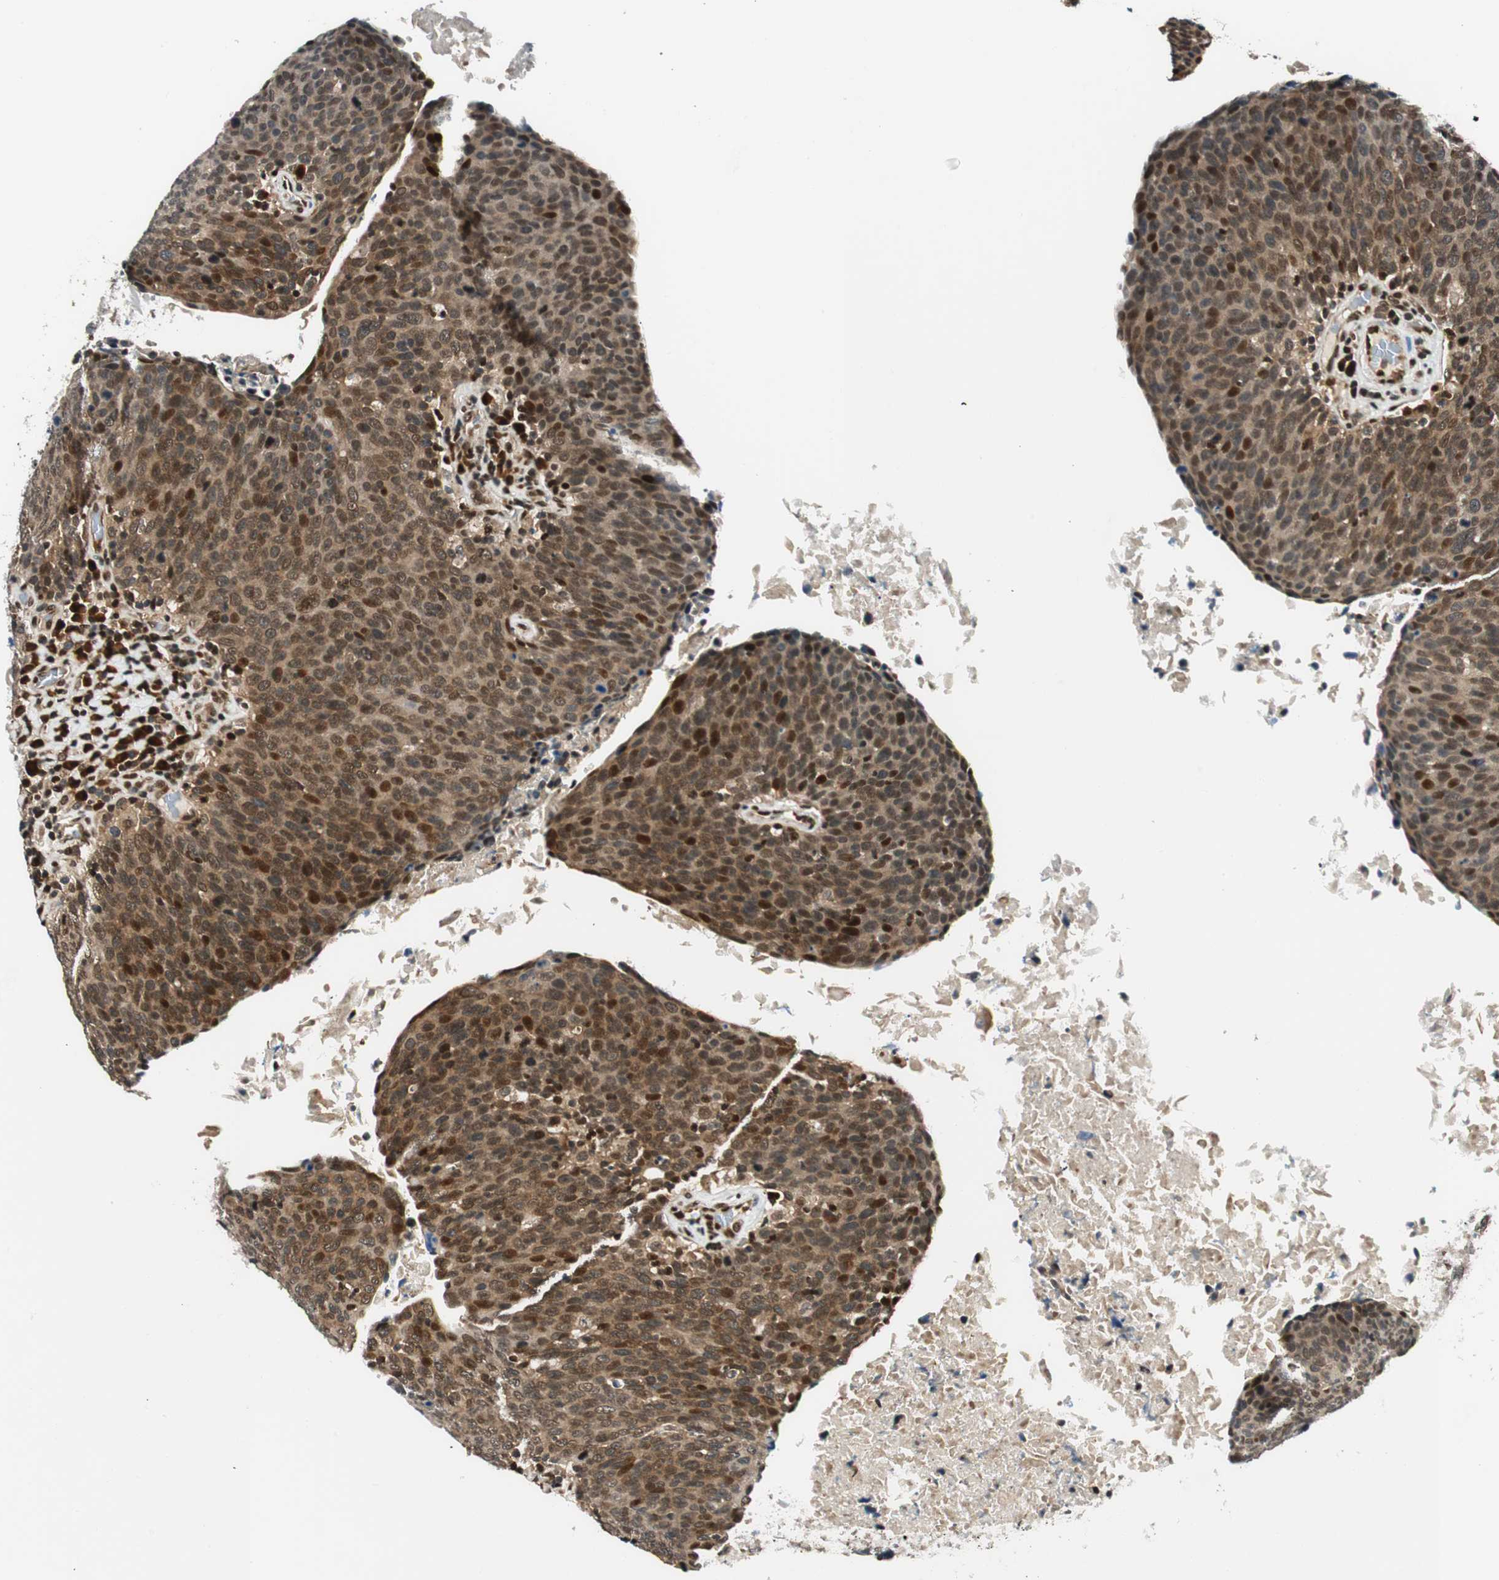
{"staining": {"intensity": "moderate", "quantity": ">75%", "location": "cytoplasmic/membranous,nuclear"}, "tissue": "head and neck cancer", "cell_type": "Tumor cells", "image_type": "cancer", "snomed": [{"axis": "morphology", "description": "Squamous cell carcinoma, NOS"}, {"axis": "morphology", "description": "Squamous cell carcinoma, metastatic, NOS"}, {"axis": "topography", "description": "Lymph node"}, {"axis": "topography", "description": "Head-Neck"}], "caption": "Head and neck cancer (metastatic squamous cell carcinoma) stained for a protein (brown) demonstrates moderate cytoplasmic/membranous and nuclear positive positivity in approximately >75% of tumor cells.", "gene": "RING1", "patient": {"sex": "male", "age": 62}}